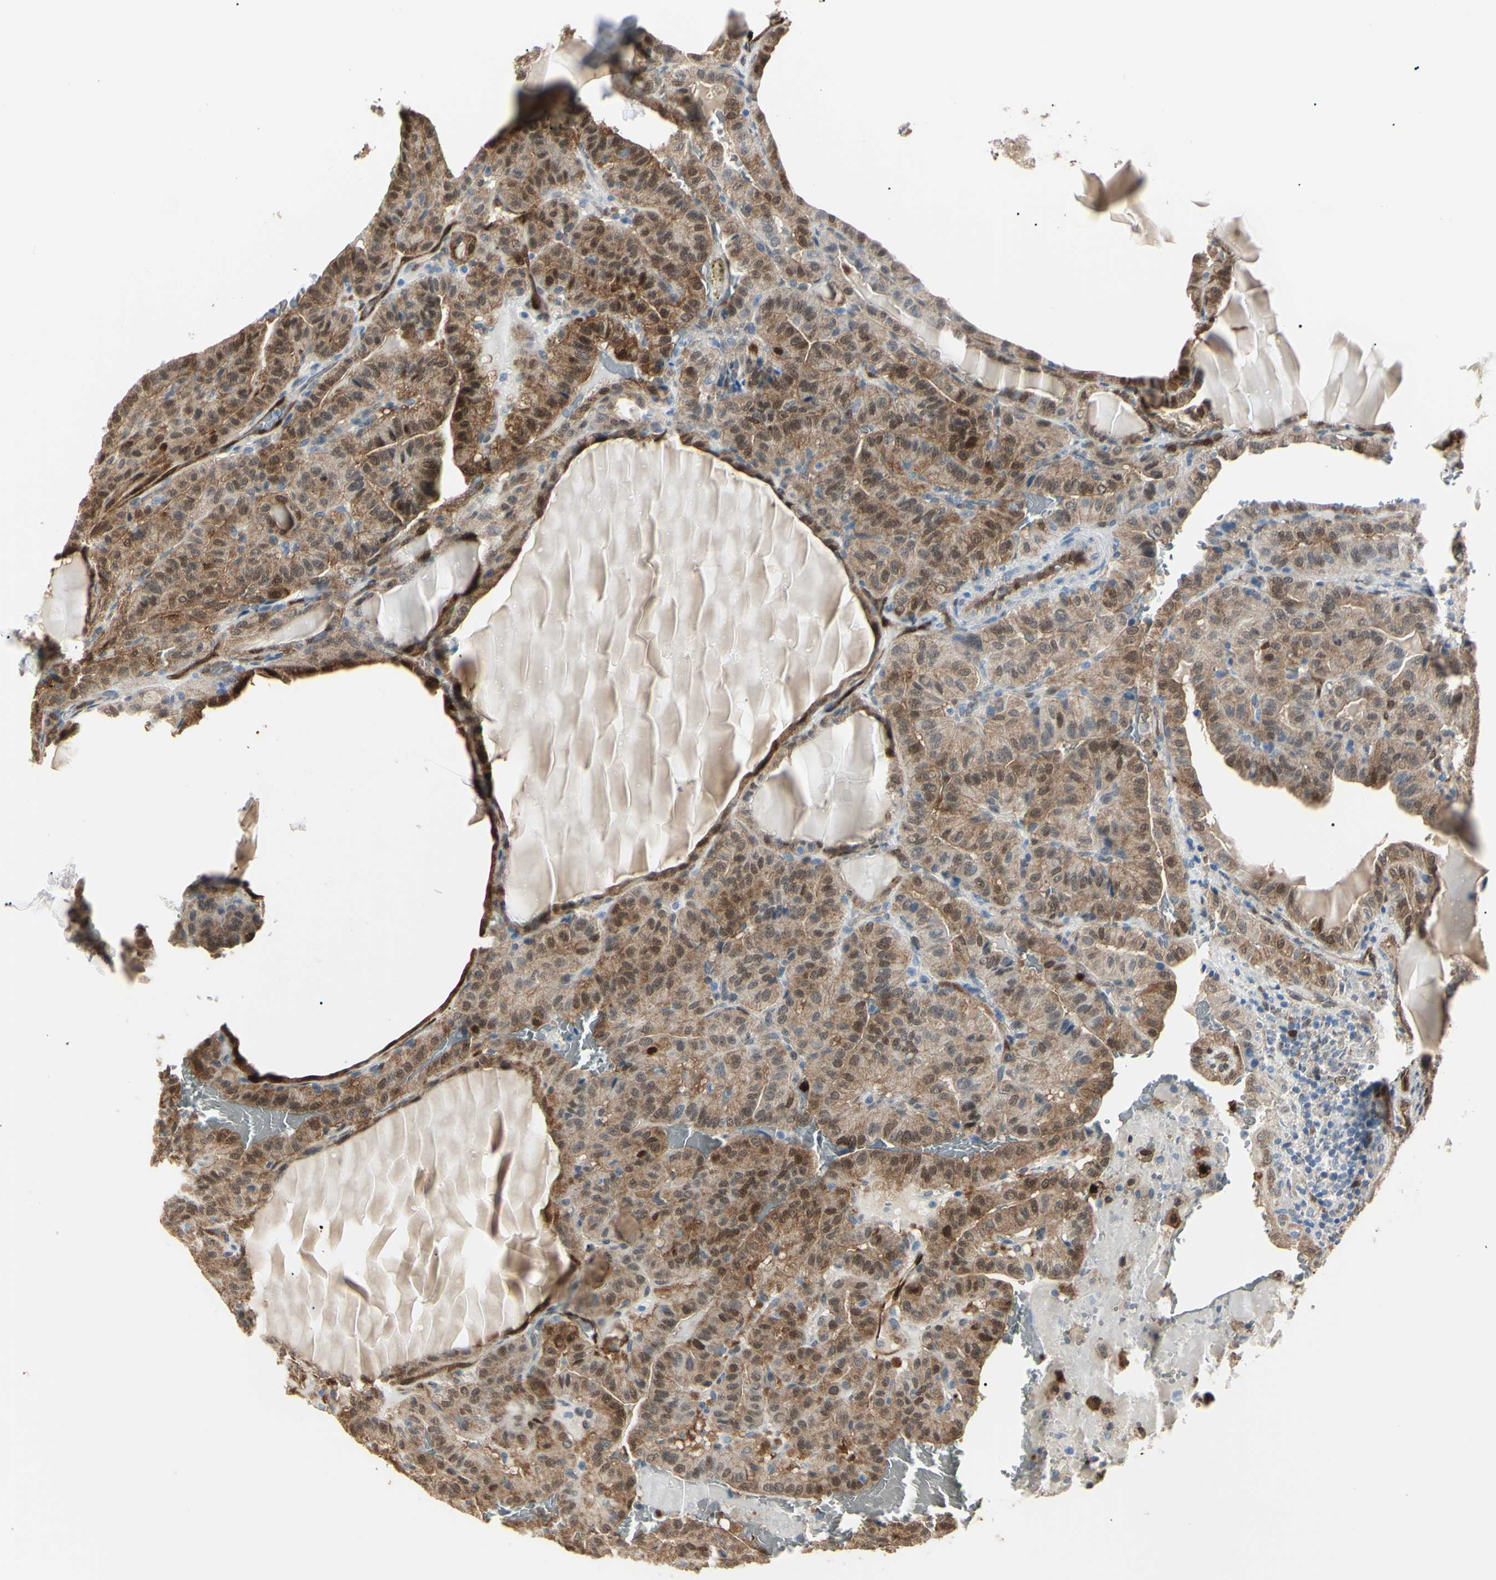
{"staining": {"intensity": "moderate", "quantity": ">75%", "location": "cytoplasmic/membranous,nuclear"}, "tissue": "thyroid cancer", "cell_type": "Tumor cells", "image_type": "cancer", "snomed": [{"axis": "morphology", "description": "Papillary adenocarcinoma, NOS"}, {"axis": "topography", "description": "Thyroid gland"}], "caption": "Papillary adenocarcinoma (thyroid) stained with a protein marker exhibits moderate staining in tumor cells.", "gene": "AKR1C3", "patient": {"sex": "male", "age": 77}}